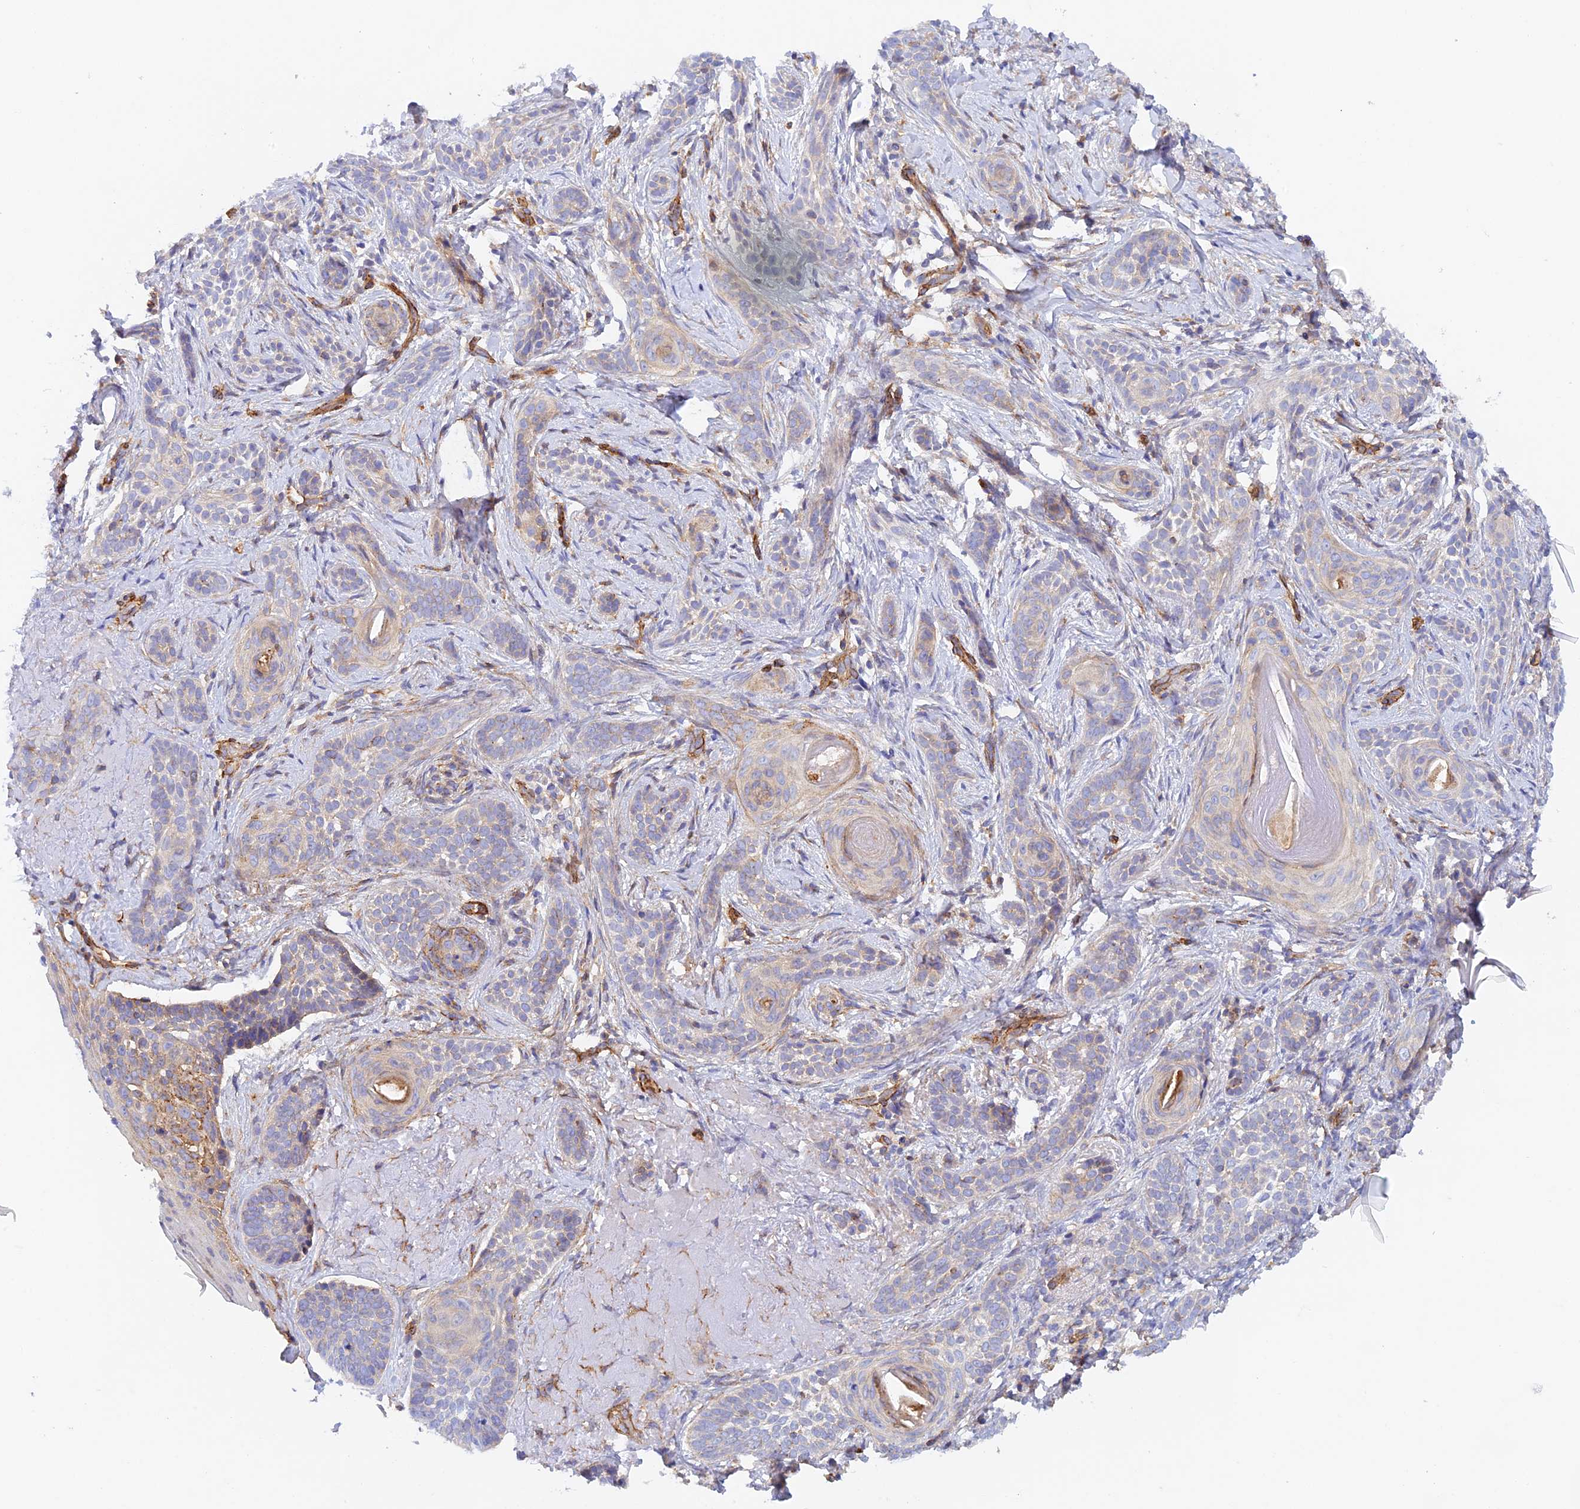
{"staining": {"intensity": "moderate", "quantity": "<25%", "location": "cytoplasmic/membranous"}, "tissue": "skin cancer", "cell_type": "Tumor cells", "image_type": "cancer", "snomed": [{"axis": "morphology", "description": "Basal cell carcinoma"}, {"axis": "topography", "description": "Skin"}], "caption": "Immunohistochemical staining of human skin cancer demonstrates low levels of moderate cytoplasmic/membranous positivity in approximately <25% of tumor cells.", "gene": "MYO9A", "patient": {"sex": "male", "age": 71}}